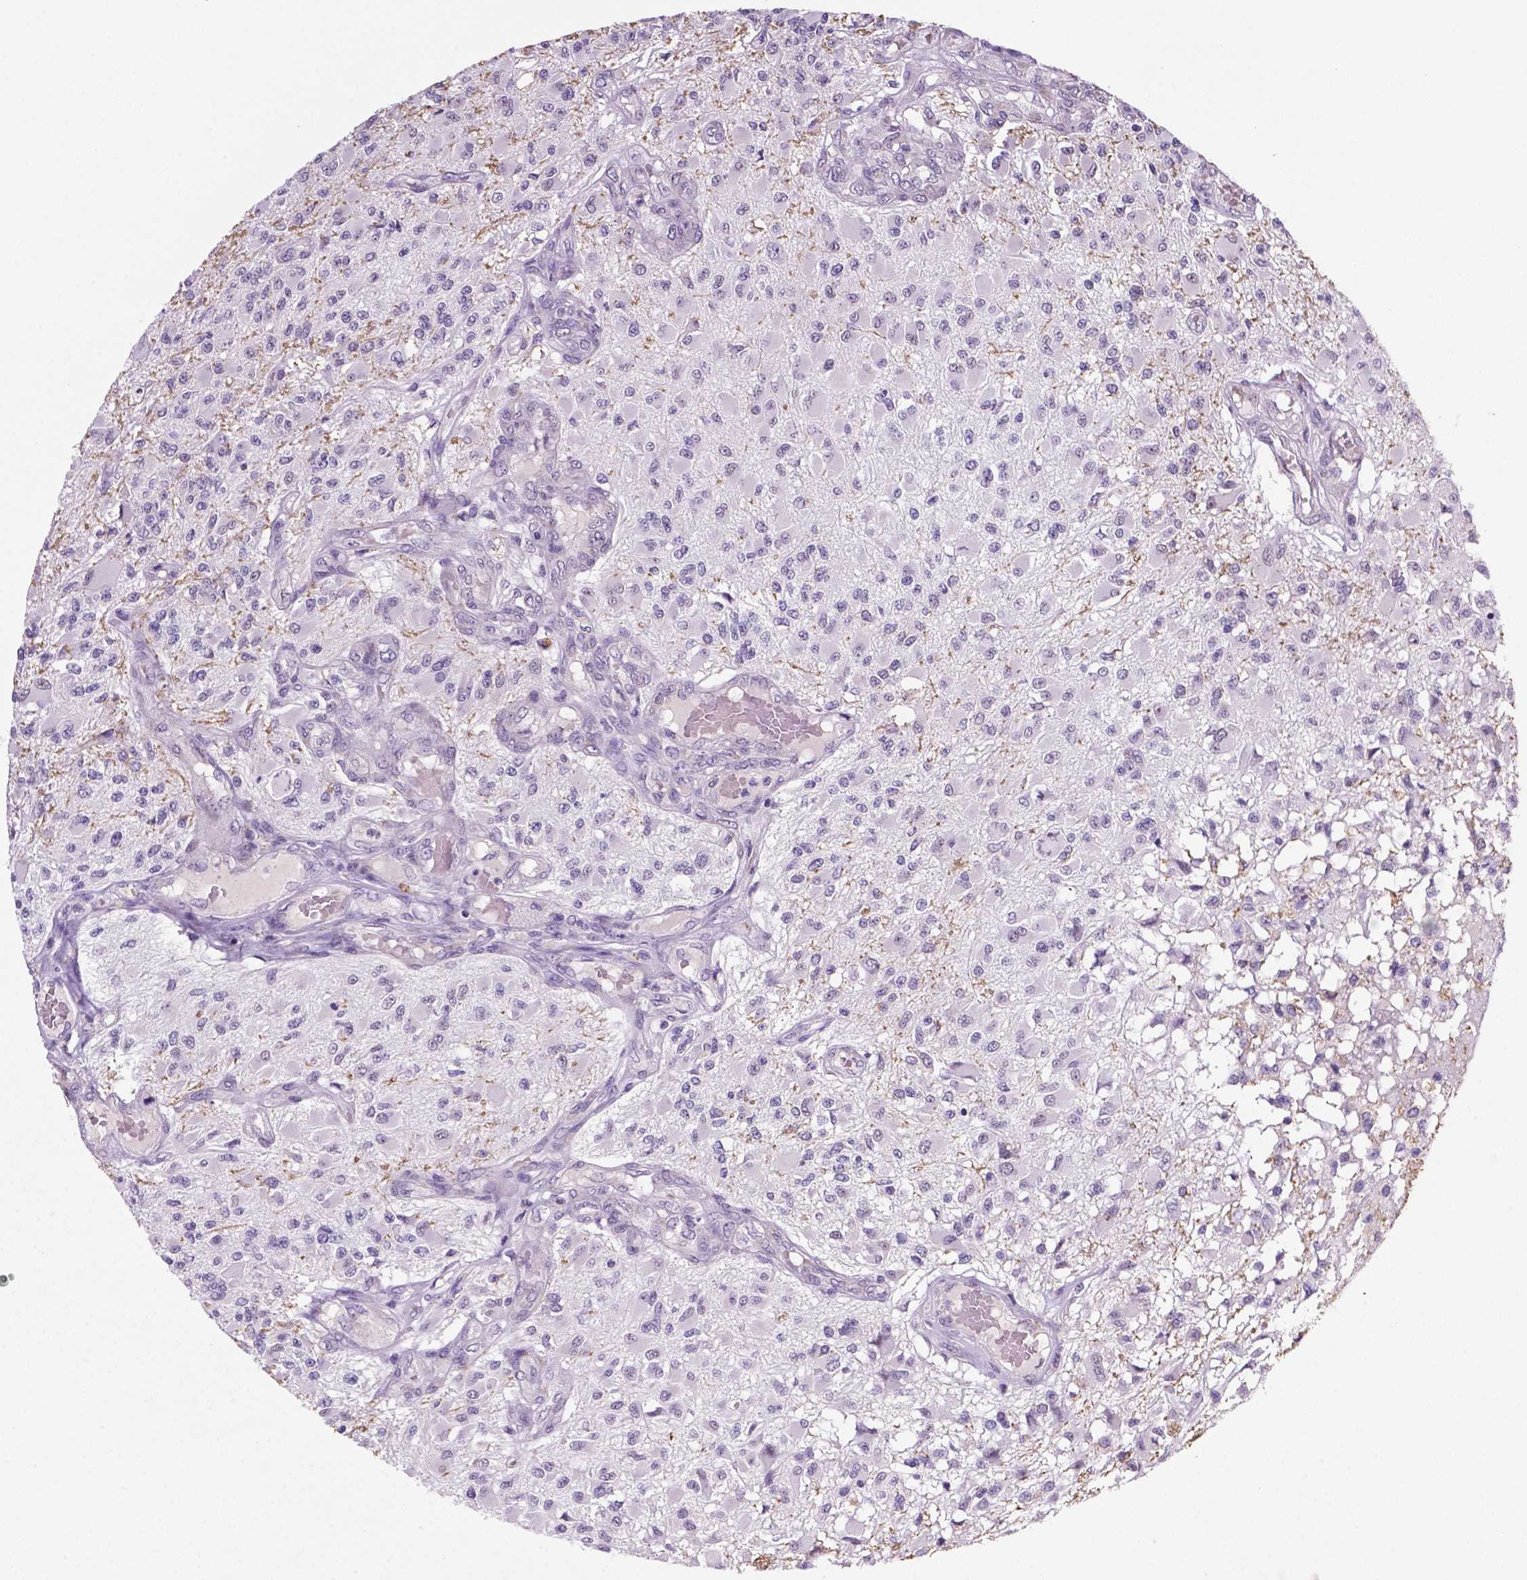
{"staining": {"intensity": "negative", "quantity": "none", "location": "none"}, "tissue": "glioma", "cell_type": "Tumor cells", "image_type": "cancer", "snomed": [{"axis": "morphology", "description": "Glioma, malignant, High grade"}, {"axis": "topography", "description": "Brain"}], "caption": "This is an immunohistochemistry (IHC) photomicrograph of malignant glioma (high-grade). There is no staining in tumor cells.", "gene": "C18orf21", "patient": {"sex": "female", "age": 63}}